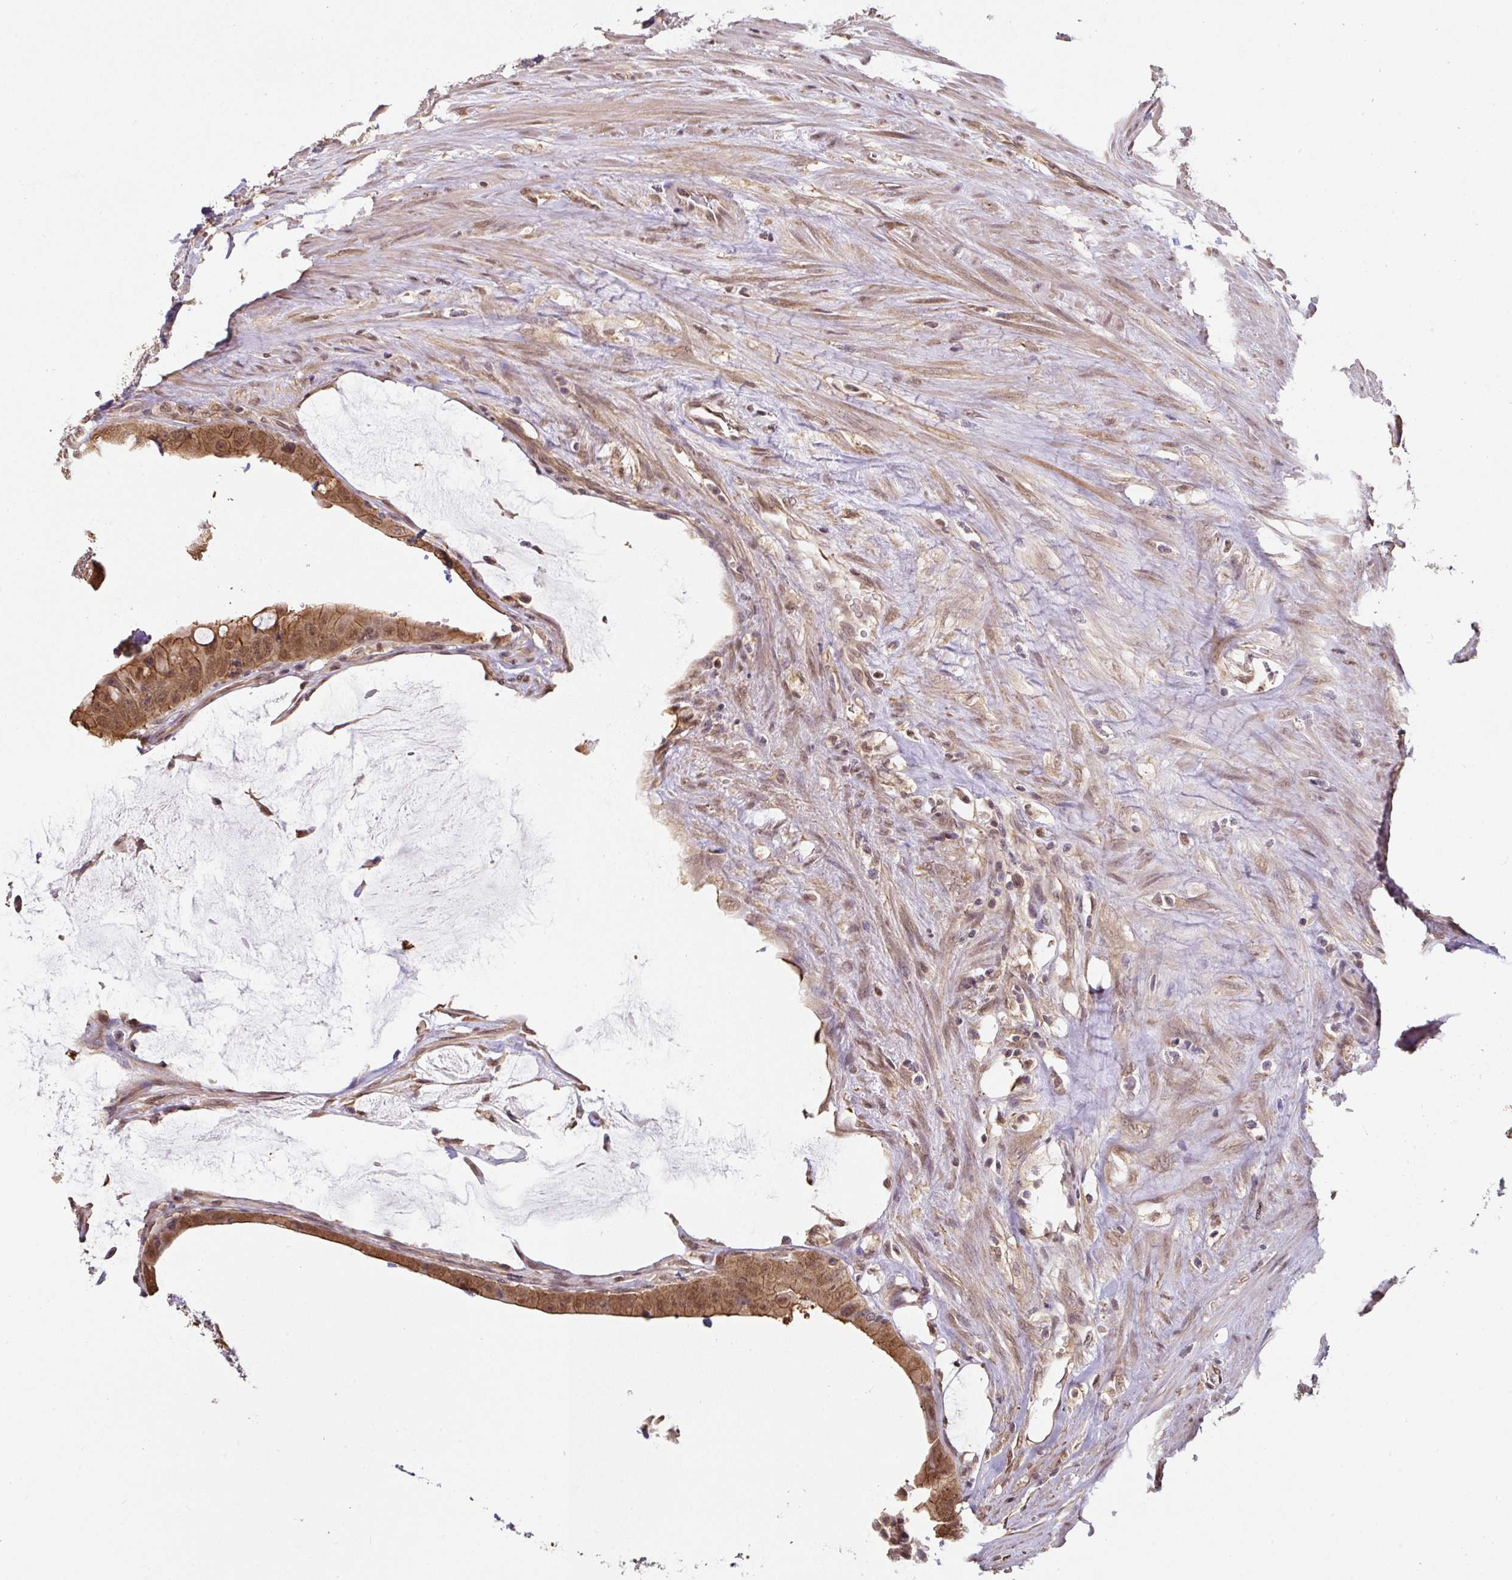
{"staining": {"intensity": "moderate", "quantity": ">75%", "location": "cytoplasmic/membranous,nuclear"}, "tissue": "colorectal cancer", "cell_type": "Tumor cells", "image_type": "cancer", "snomed": [{"axis": "morphology", "description": "Adenocarcinoma, NOS"}, {"axis": "topography", "description": "Rectum"}], "caption": "Colorectal cancer was stained to show a protein in brown. There is medium levels of moderate cytoplasmic/membranous and nuclear positivity in about >75% of tumor cells. The staining is performed using DAB (3,3'-diaminobenzidine) brown chromogen to label protein expression. The nuclei are counter-stained blue using hematoxylin.", "gene": "ST13", "patient": {"sex": "male", "age": 78}}